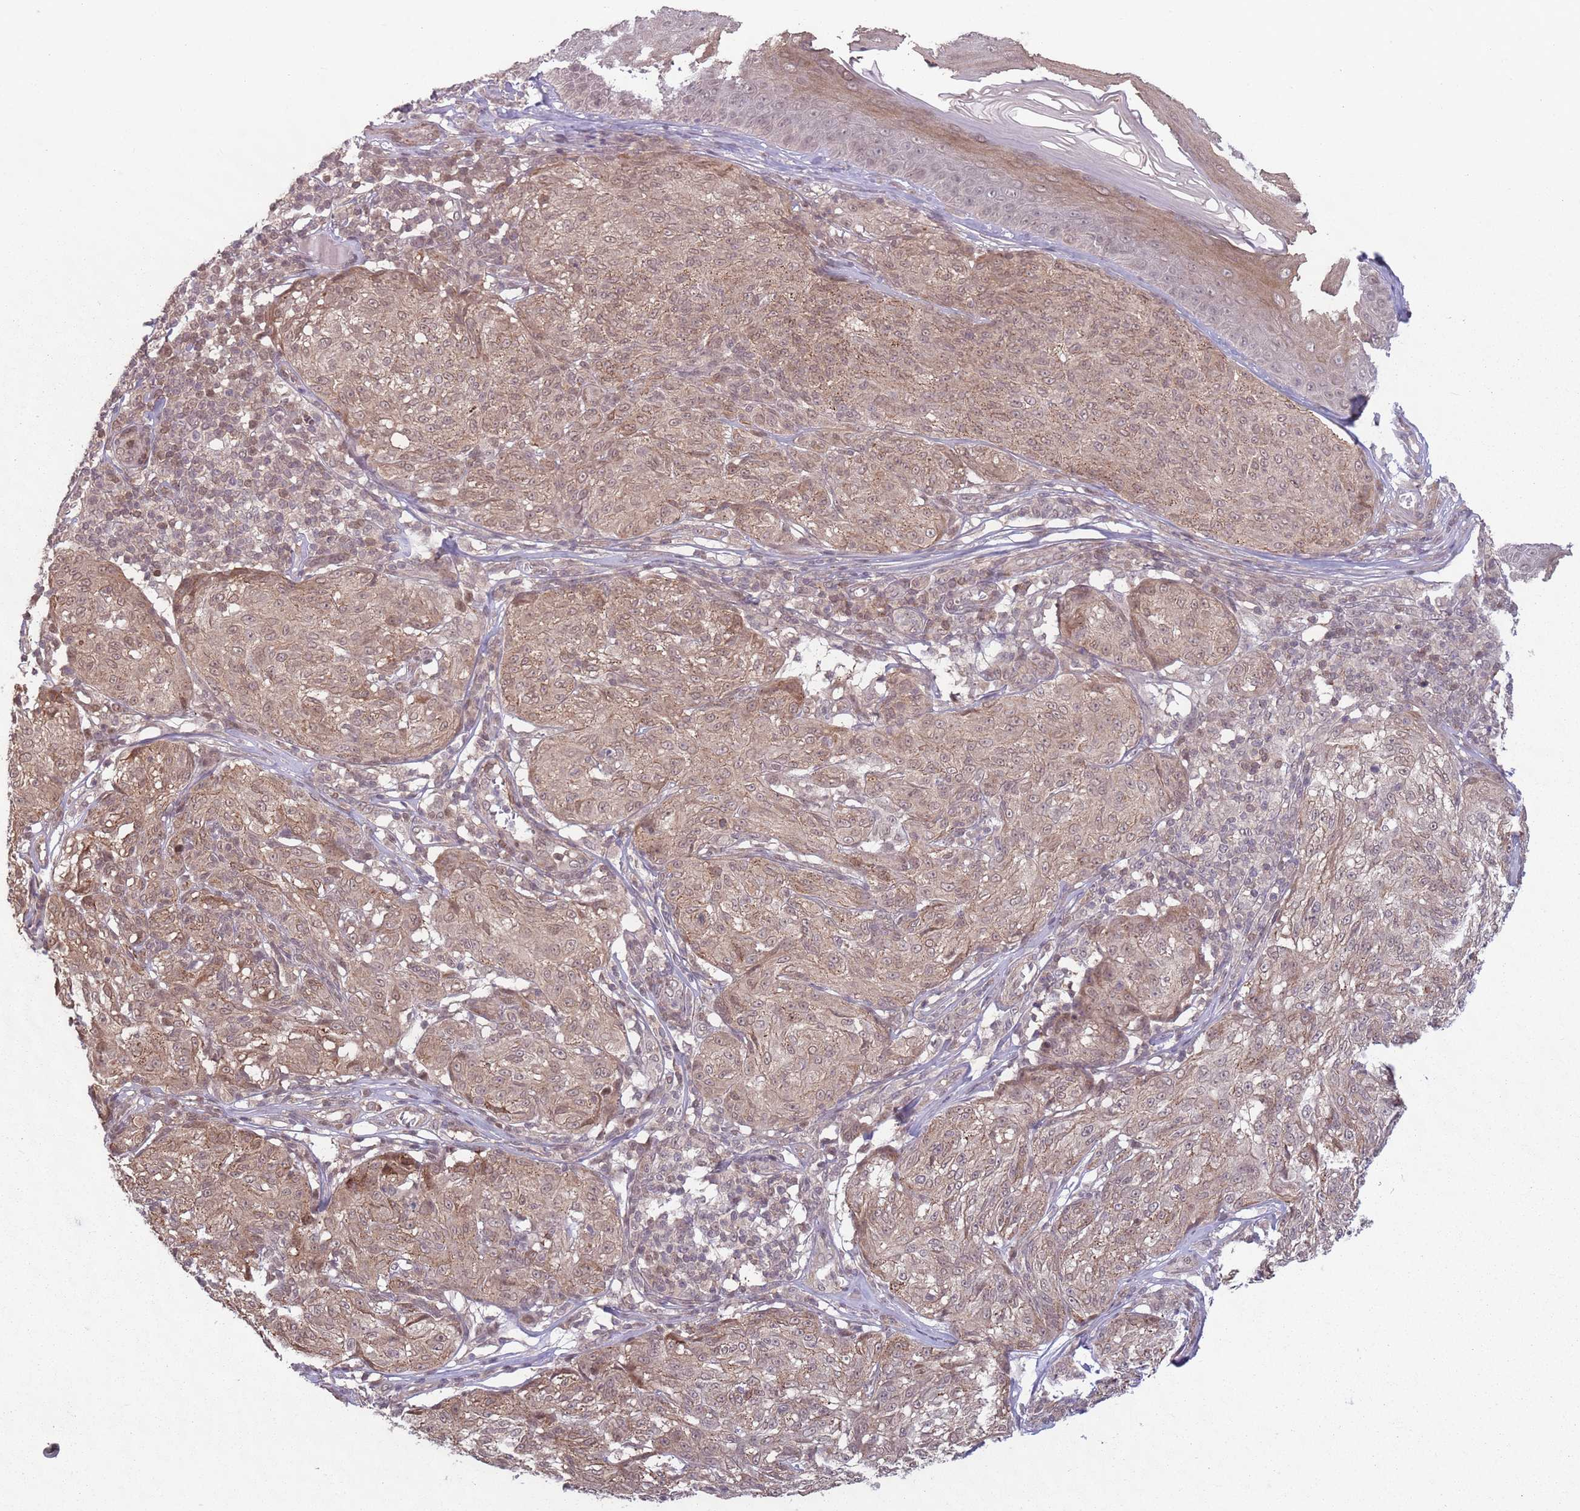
{"staining": {"intensity": "moderate", "quantity": ">75%", "location": "cytoplasmic/membranous,nuclear"}, "tissue": "melanoma", "cell_type": "Tumor cells", "image_type": "cancer", "snomed": [{"axis": "morphology", "description": "Malignant melanoma, NOS"}, {"axis": "topography", "description": "Skin"}], "caption": "The histopathology image shows a brown stain indicating the presence of a protein in the cytoplasmic/membranous and nuclear of tumor cells in malignant melanoma.", "gene": "CCDC154", "patient": {"sex": "female", "age": 63}}